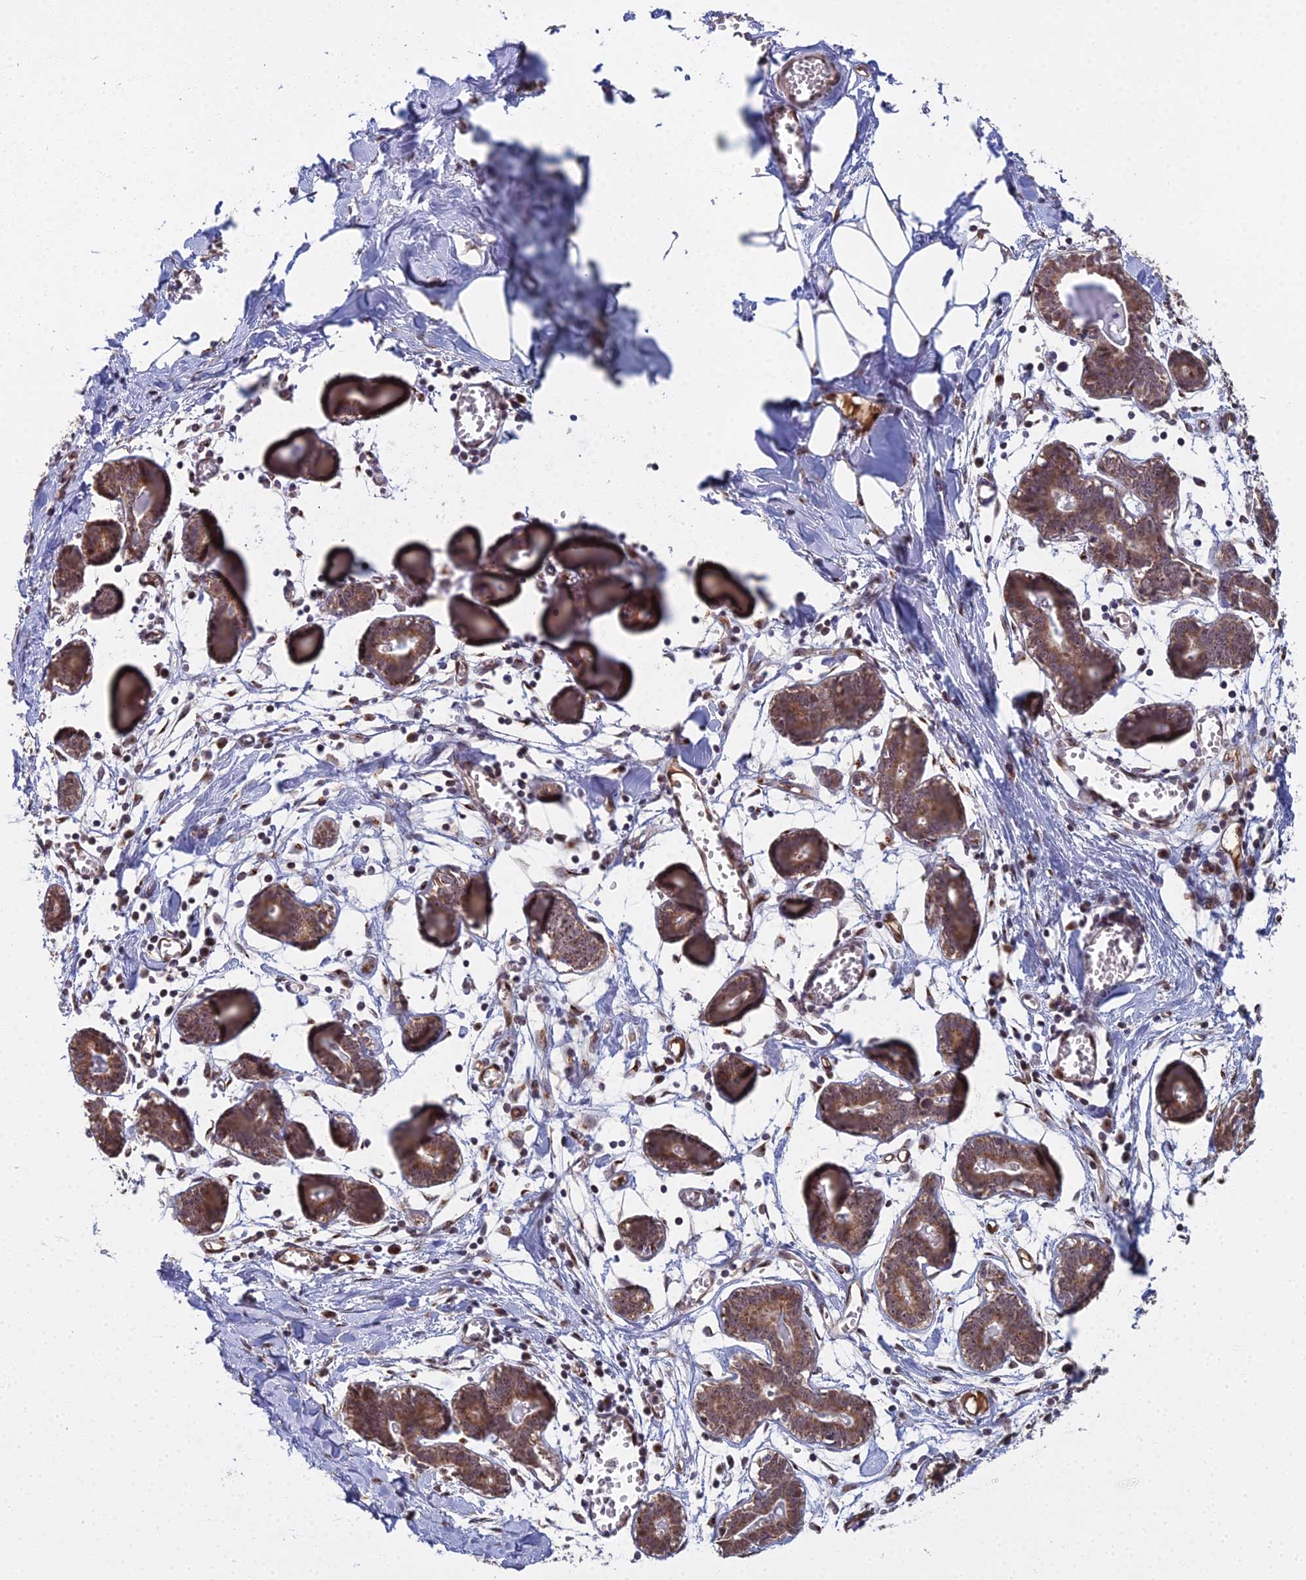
{"staining": {"intensity": "weak", "quantity": ">75%", "location": "cytoplasmic/membranous,nuclear"}, "tissue": "breast", "cell_type": "Adipocytes", "image_type": "normal", "snomed": [{"axis": "morphology", "description": "Normal tissue, NOS"}, {"axis": "topography", "description": "Breast"}], "caption": "Immunohistochemistry (DAB) staining of unremarkable human breast shows weak cytoplasmic/membranous,nuclear protein staining in about >75% of adipocytes. Immunohistochemistry stains the protein in brown and the nuclei are stained blue.", "gene": "MEOX1", "patient": {"sex": "female", "age": 27}}